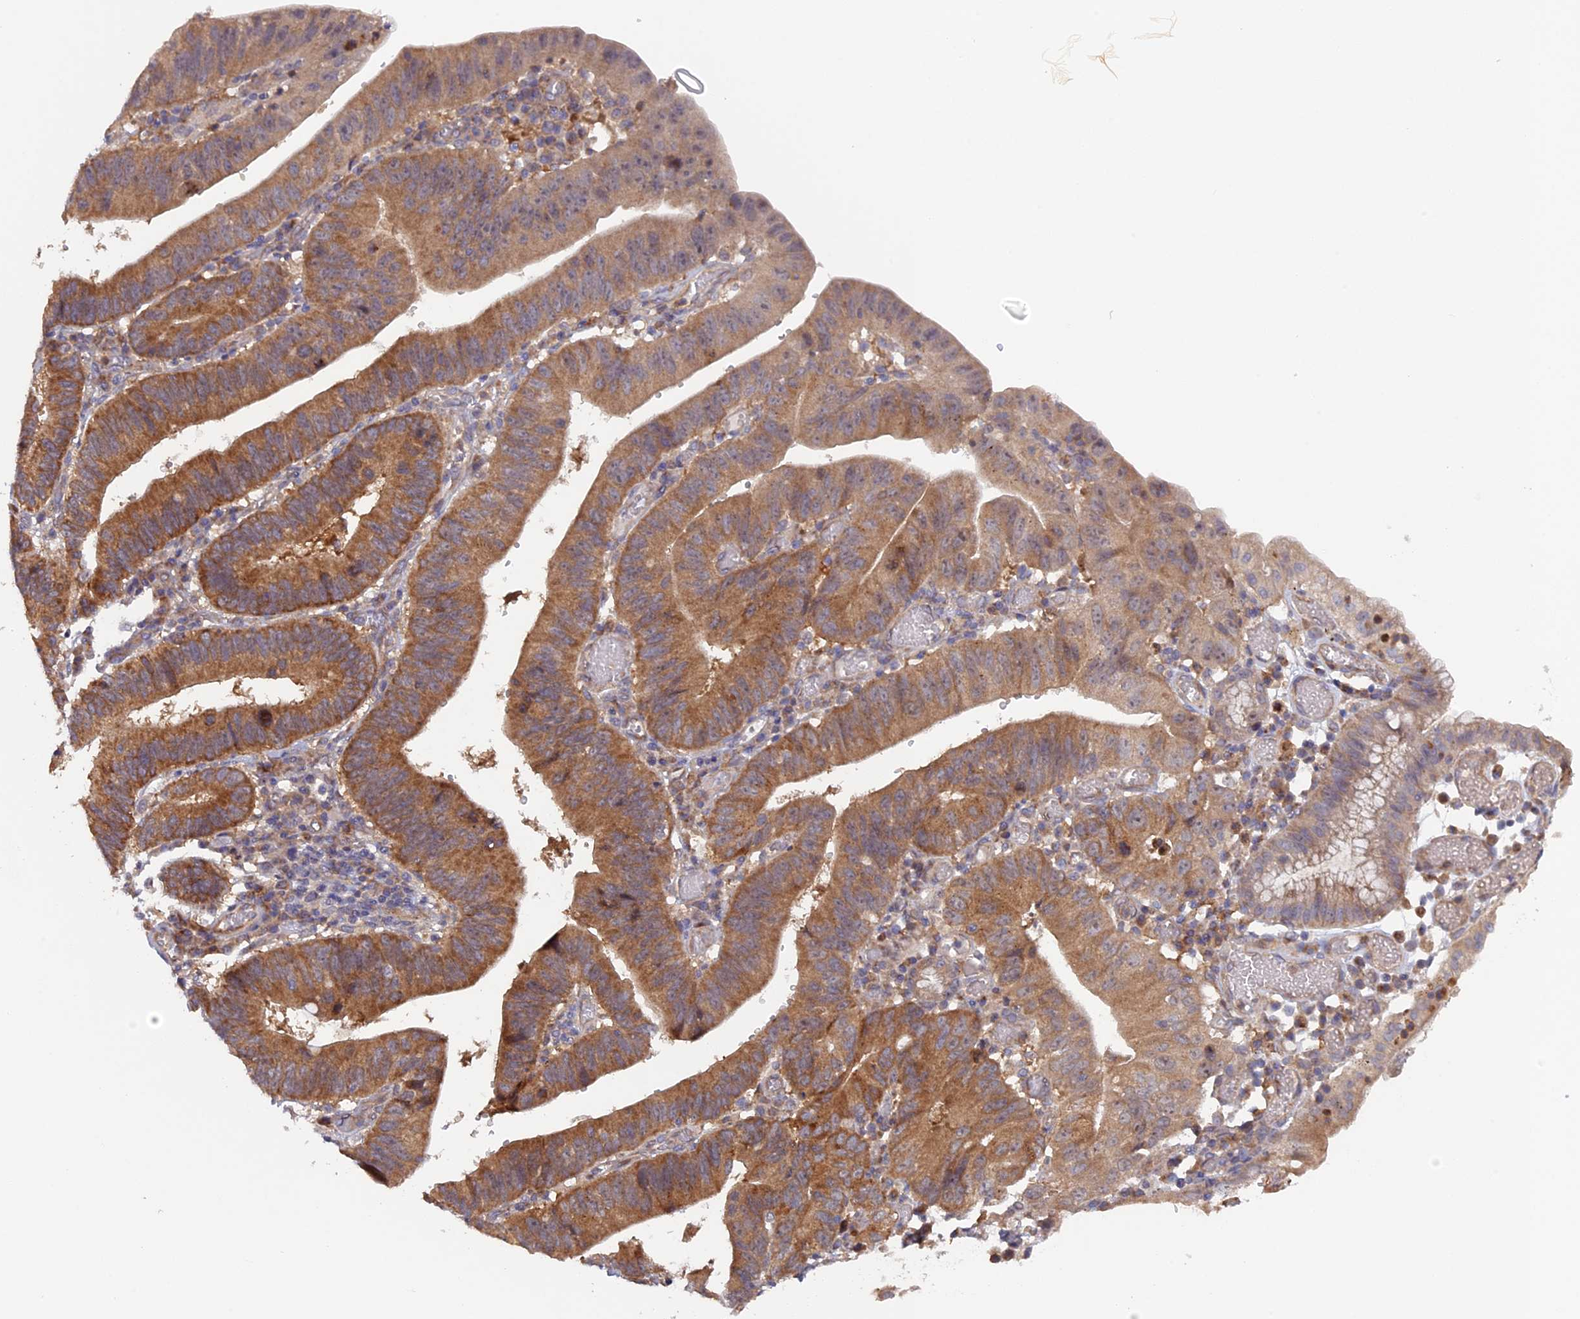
{"staining": {"intensity": "moderate", "quantity": ">75%", "location": "cytoplasmic/membranous"}, "tissue": "stomach cancer", "cell_type": "Tumor cells", "image_type": "cancer", "snomed": [{"axis": "morphology", "description": "Adenocarcinoma, NOS"}, {"axis": "topography", "description": "Stomach"}], "caption": "The photomicrograph exhibits staining of stomach cancer, revealing moderate cytoplasmic/membranous protein staining (brown color) within tumor cells. (brown staining indicates protein expression, while blue staining denotes nuclei).", "gene": "FERMT1", "patient": {"sex": "male", "age": 59}}